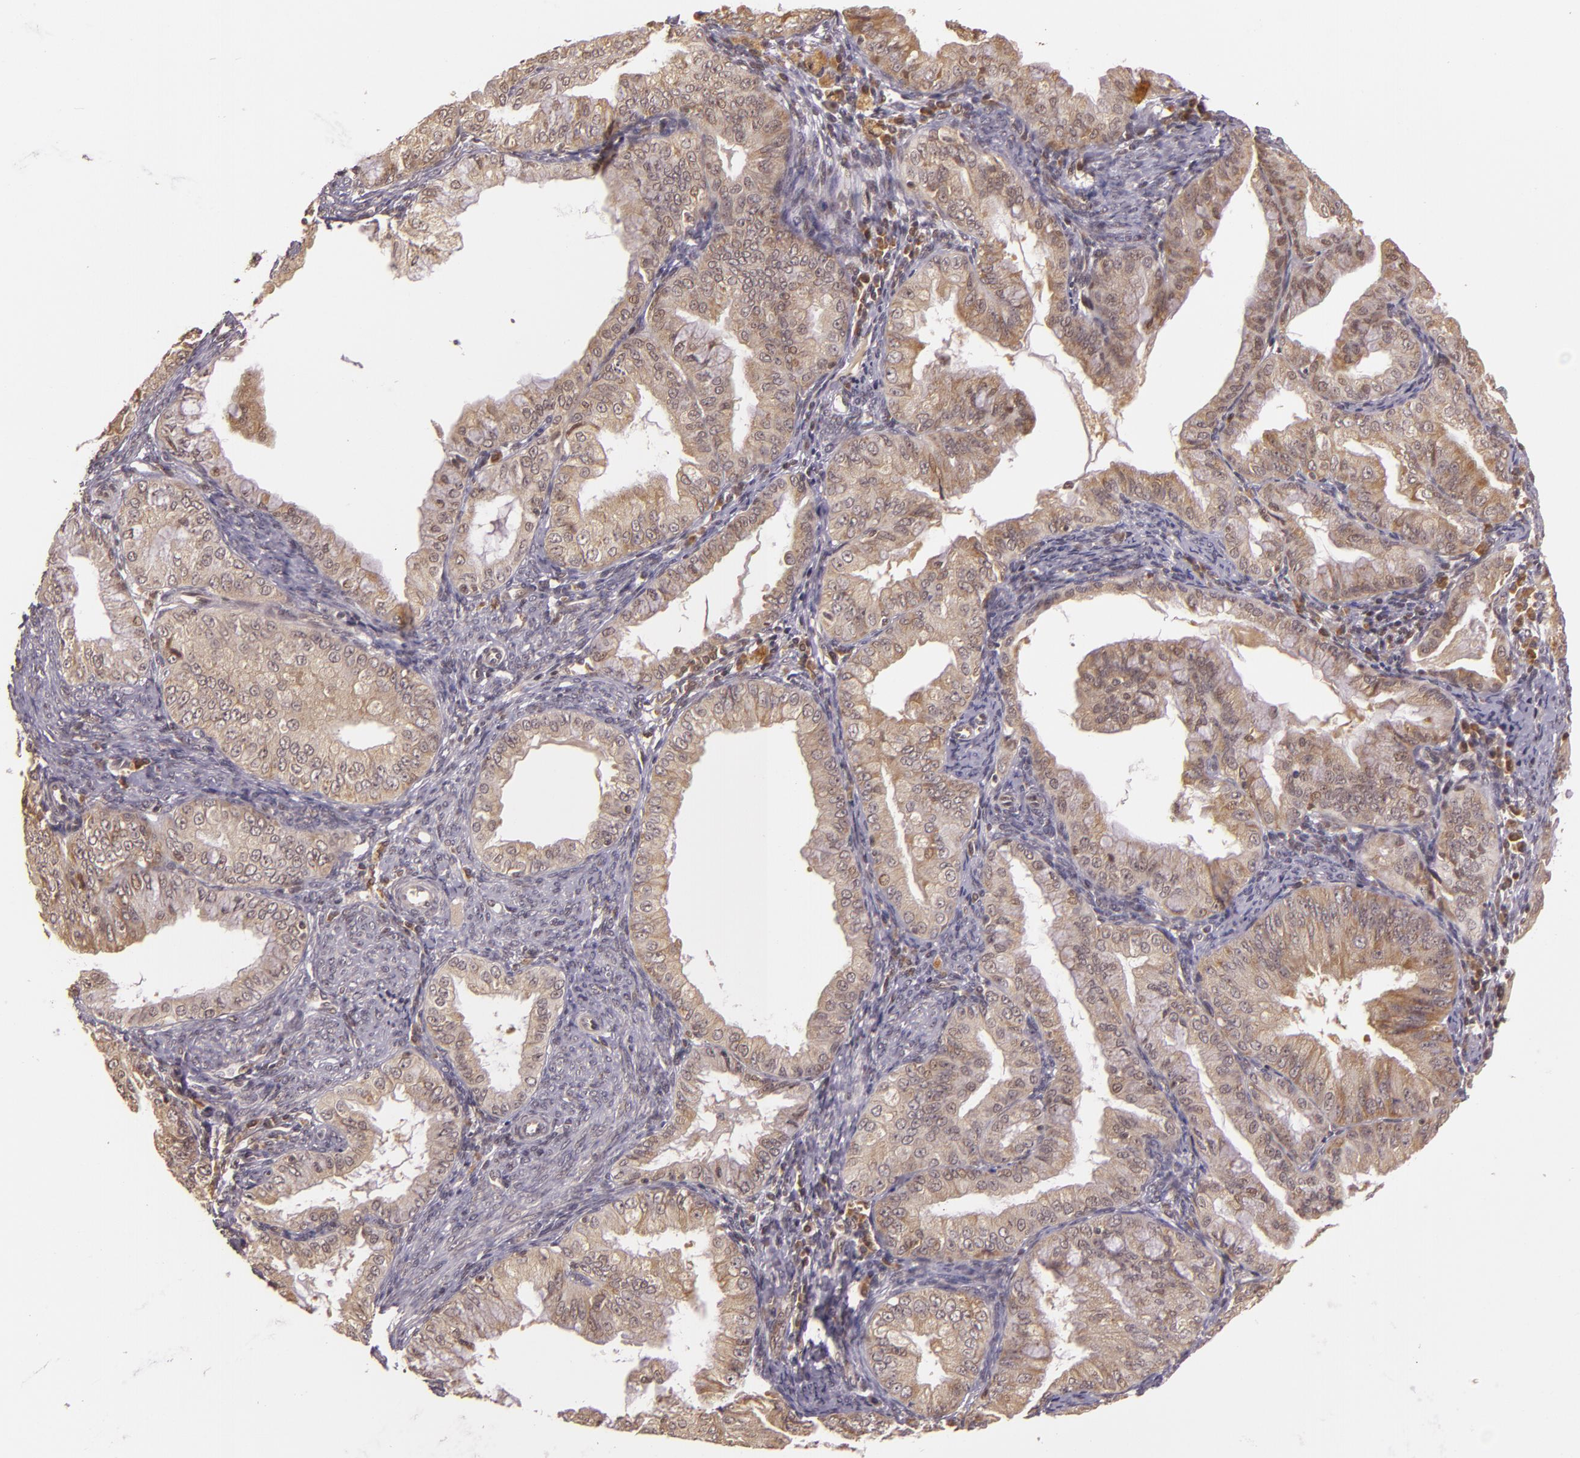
{"staining": {"intensity": "weak", "quantity": ">75%", "location": "cytoplasmic/membranous"}, "tissue": "endometrial cancer", "cell_type": "Tumor cells", "image_type": "cancer", "snomed": [{"axis": "morphology", "description": "Adenocarcinoma, NOS"}, {"axis": "topography", "description": "Endometrium"}], "caption": "Protein expression analysis of endometrial cancer exhibits weak cytoplasmic/membranous positivity in approximately >75% of tumor cells.", "gene": "TXNRD2", "patient": {"sex": "female", "age": 76}}